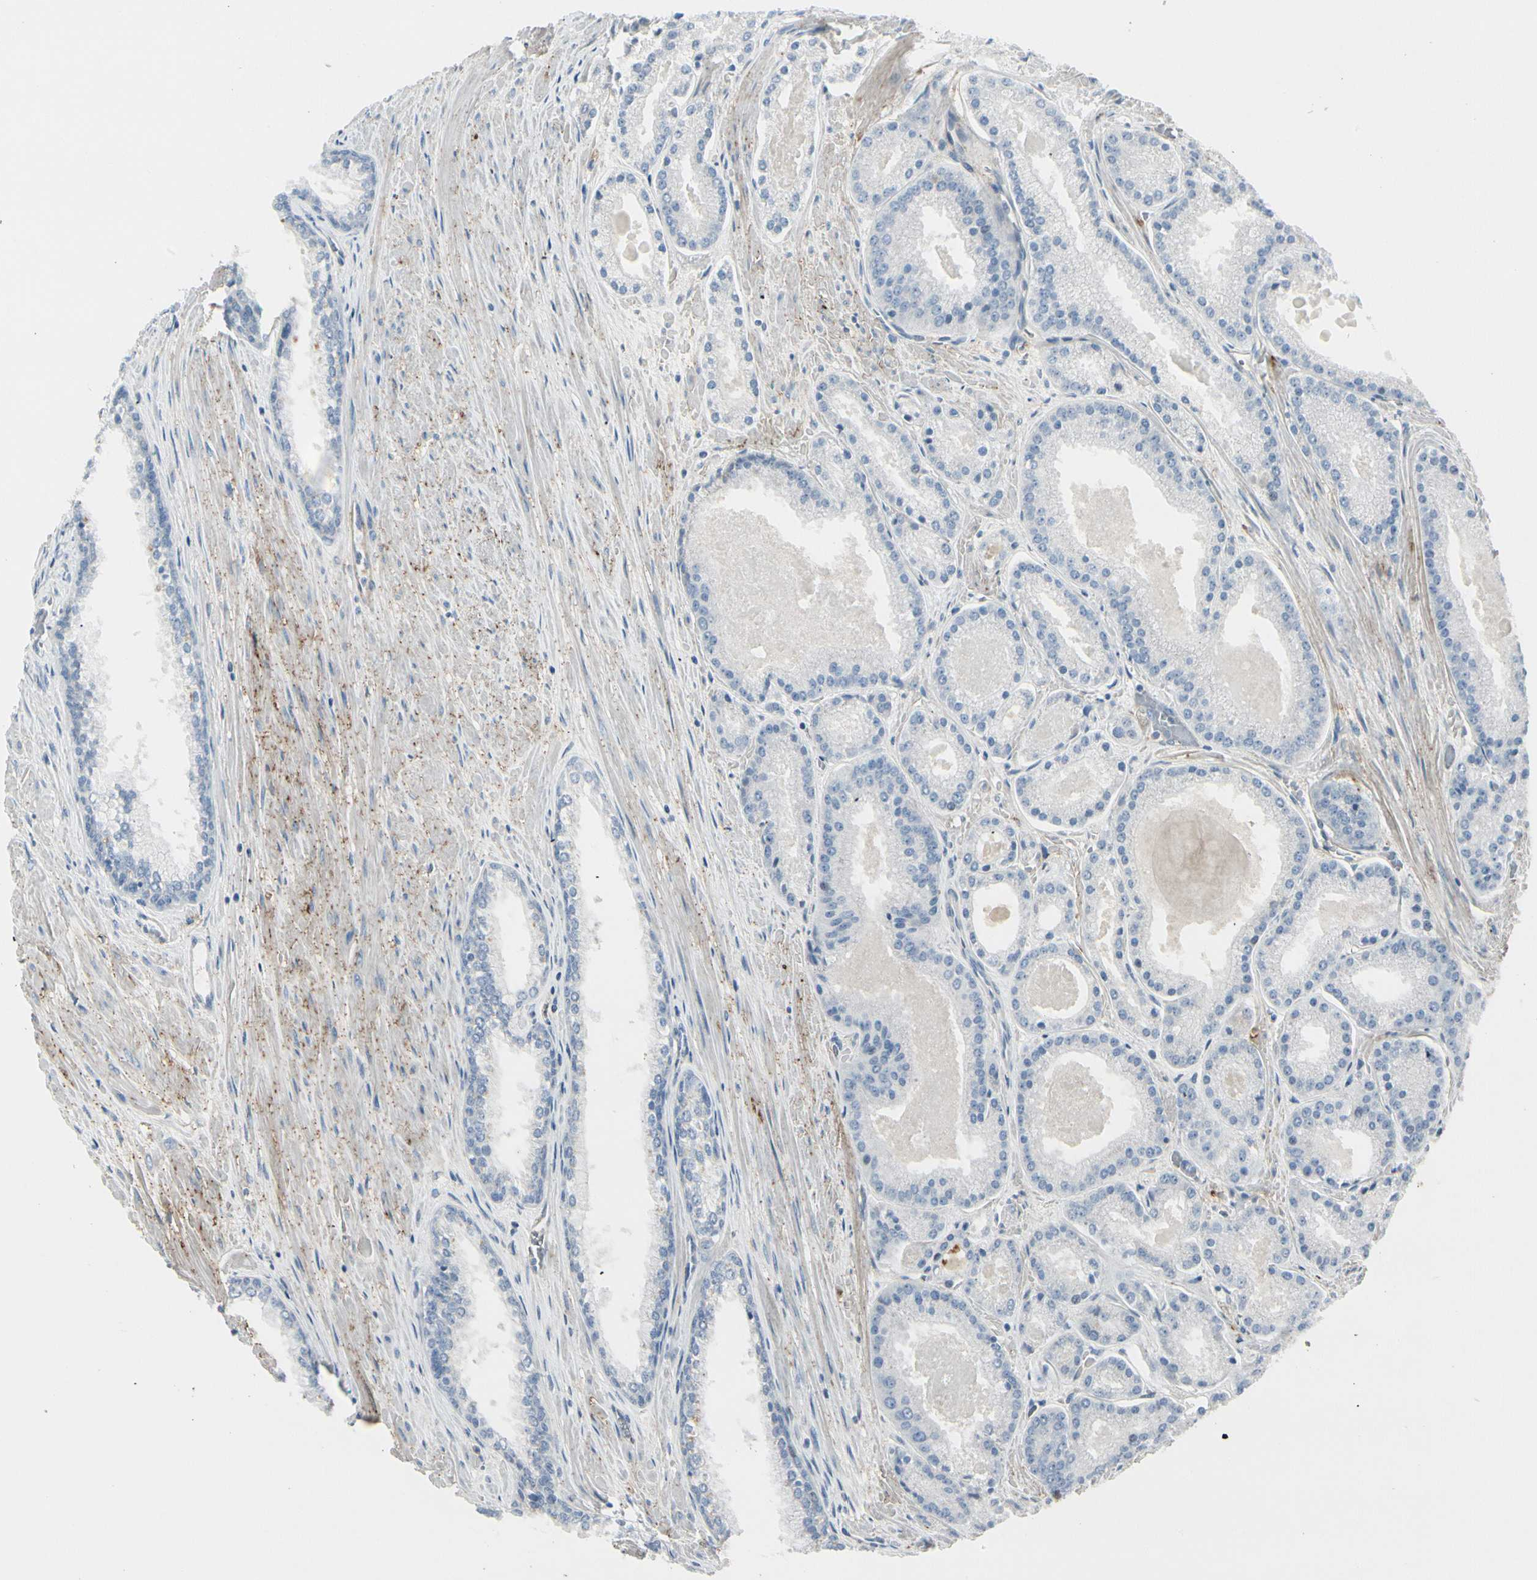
{"staining": {"intensity": "negative", "quantity": "none", "location": "none"}, "tissue": "prostate cancer", "cell_type": "Tumor cells", "image_type": "cancer", "snomed": [{"axis": "morphology", "description": "Adenocarcinoma, Low grade"}, {"axis": "topography", "description": "Prostate"}], "caption": "DAB (3,3'-diaminobenzidine) immunohistochemical staining of human prostate adenocarcinoma (low-grade) displays no significant expression in tumor cells.", "gene": "CACNA2D1", "patient": {"sex": "male", "age": 59}}